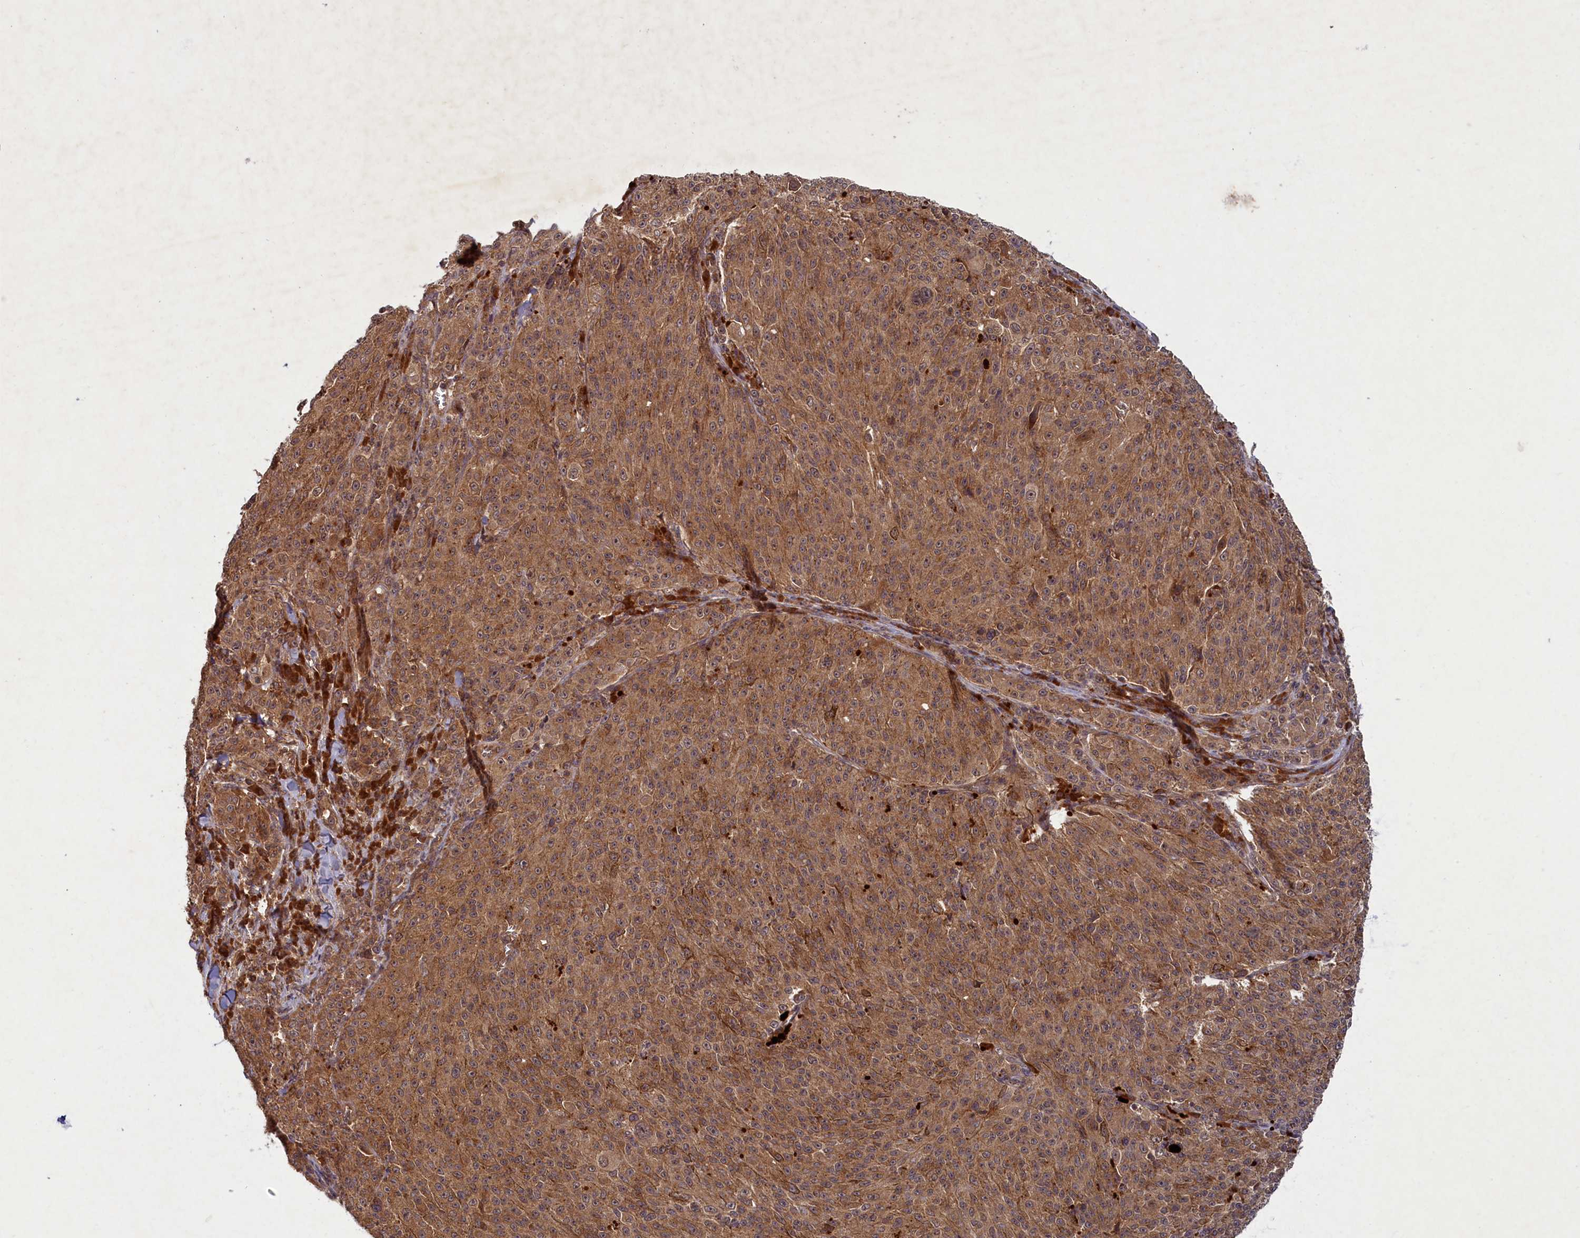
{"staining": {"intensity": "moderate", "quantity": ">75%", "location": "cytoplasmic/membranous"}, "tissue": "melanoma", "cell_type": "Tumor cells", "image_type": "cancer", "snomed": [{"axis": "morphology", "description": "Malignant melanoma, NOS"}, {"axis": "topography", "description": "Skin"}], "caption": "A medium amount of moderate cytoplasmic/membranous staining is present in approximately >75% of tumor cells in malignant melanoma tissue. (brown staining indicates protein expression, while blue staining denotes nuclei).", "gene": "BICD1", "patient": {"sex": "female", "age": 52}}